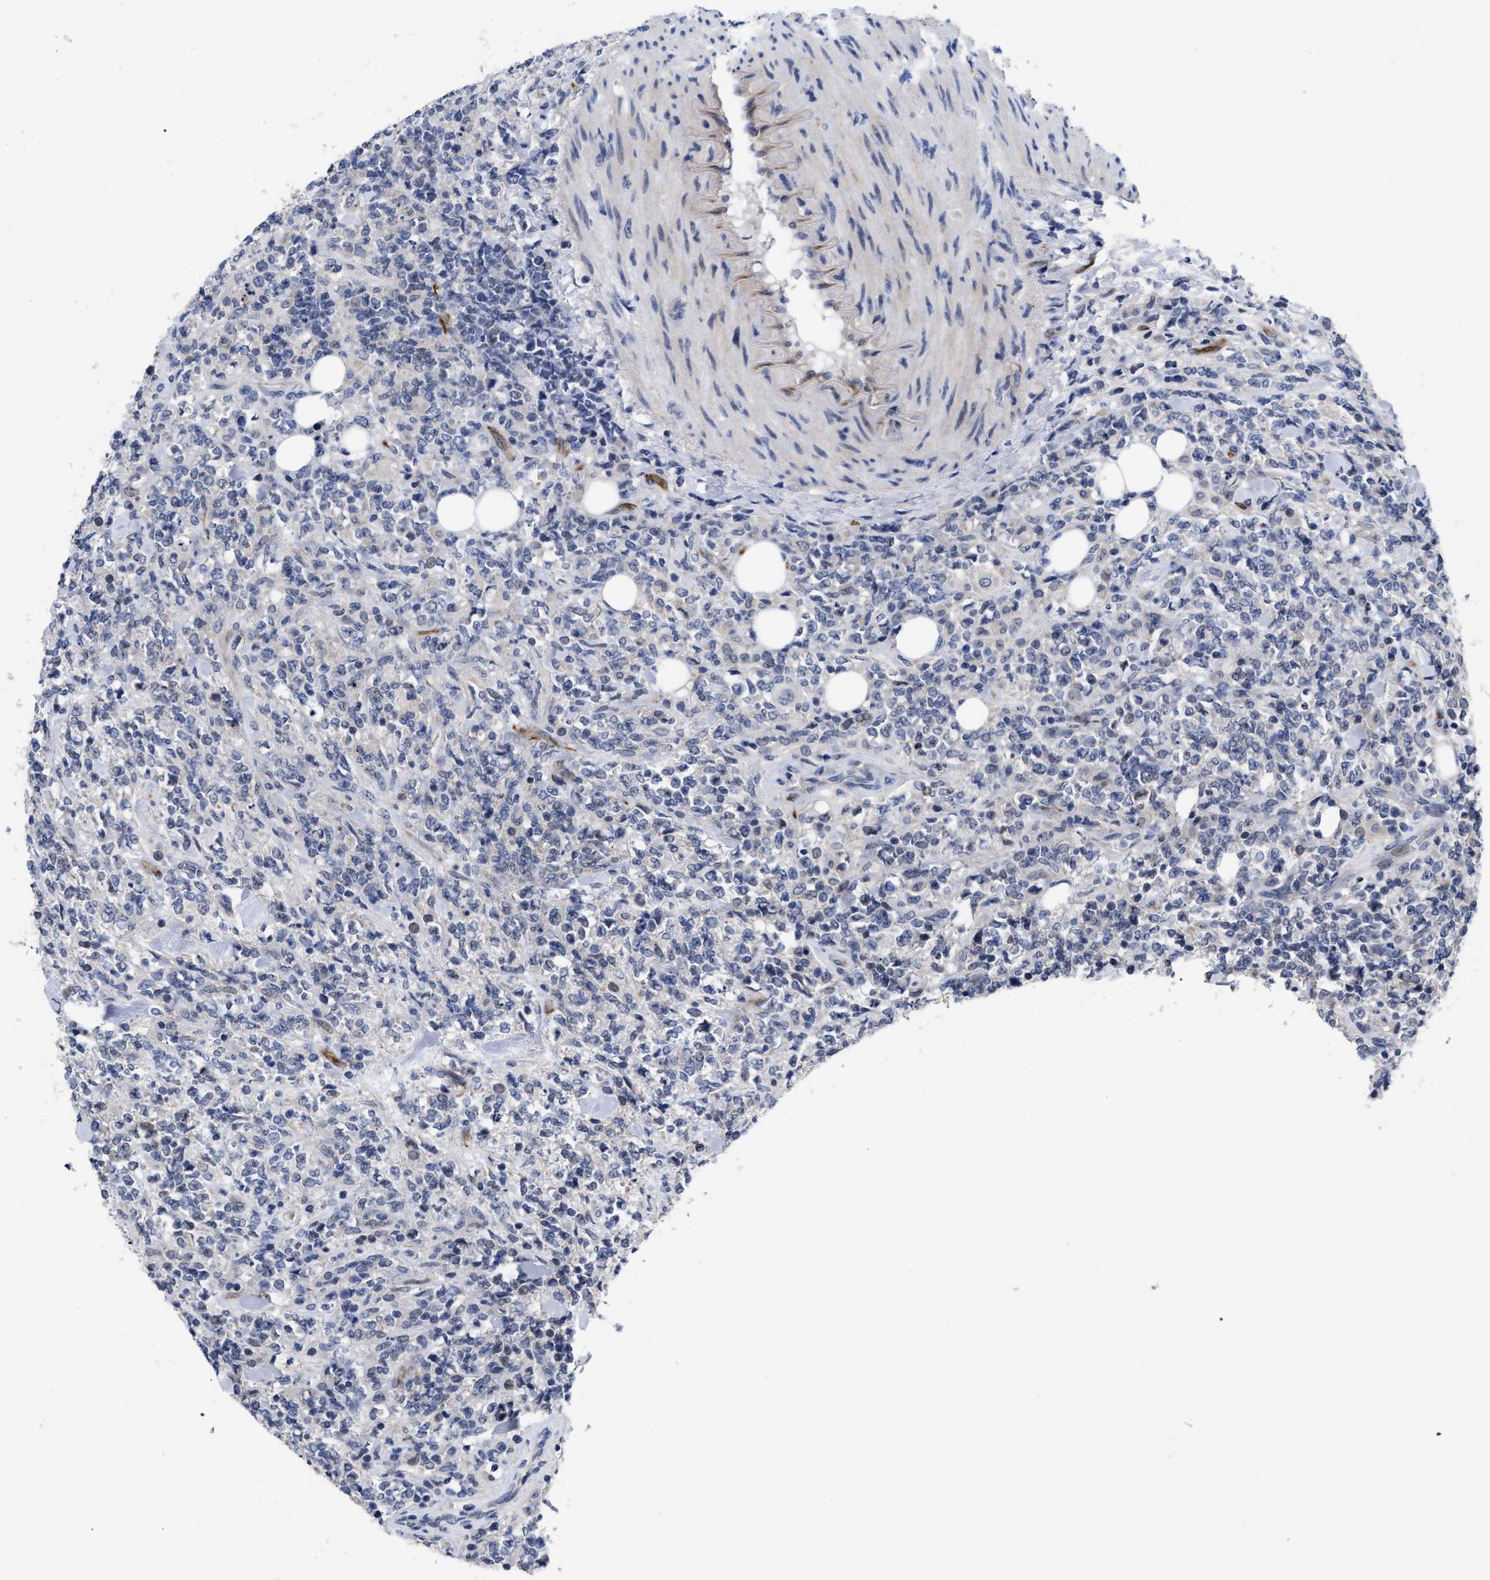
{"staining": {"intensity": "negative", "quantity": "none", "location": "none"}, "tissue": "lymphoma", "cell_type": "Tumor cells", "image_type": "cancer", "snomed": [{"axis": "morphology", "description": "Malignant lymphoma, non-Hodgkin's type, High grade"}, {"axis": "topography", "description": "Soft tissue"}], "caption": "Protein analysis of lymphoma reveals no significant positivity in tumor cells.", "gene": "CCN5", "patient": {"sex": "male", "age": 18}}